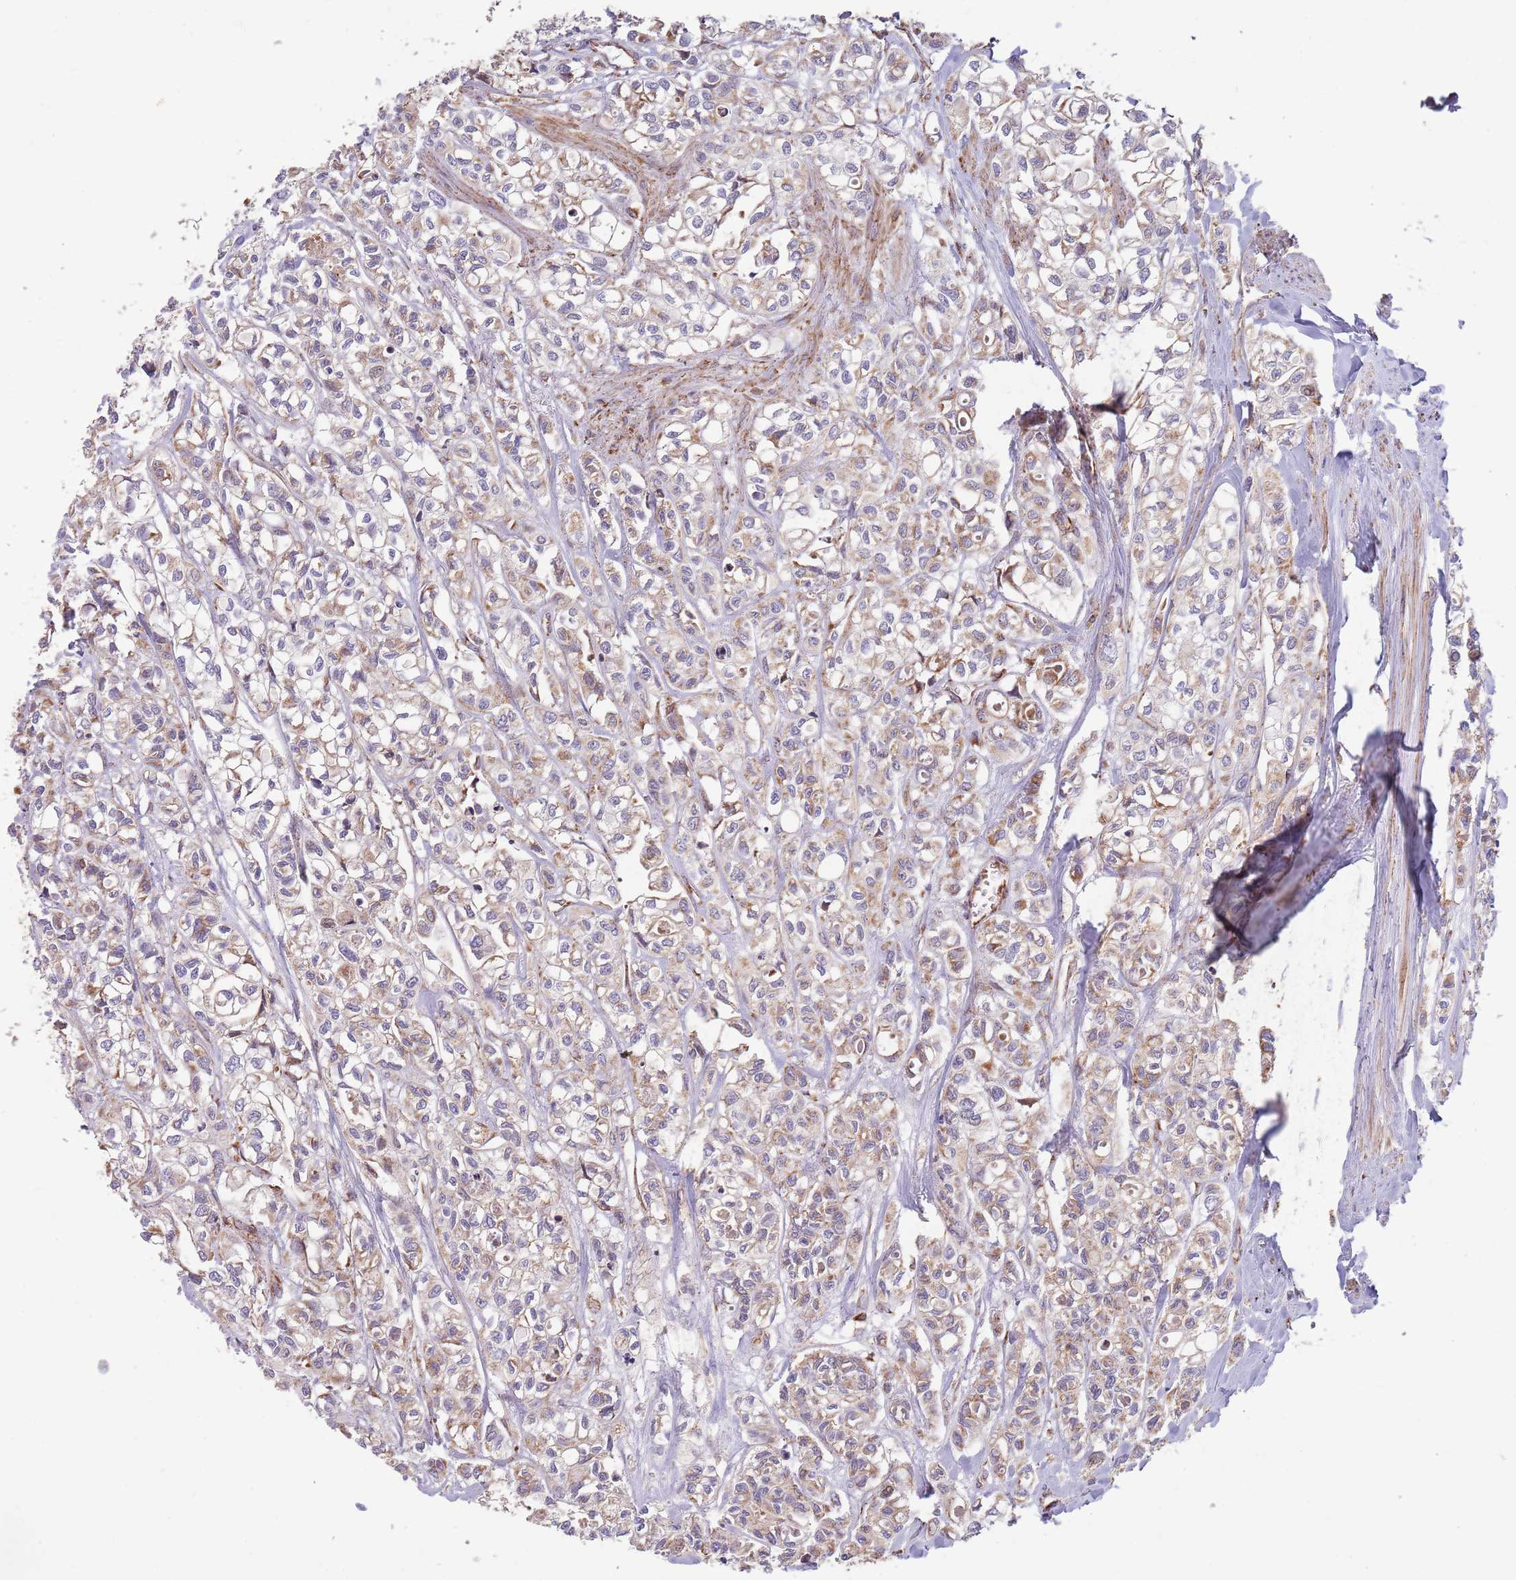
{"staining": {"intensity": "moderate", "quantity": "25%-75%", "location": "cytoplasmic/membranous"}, "tissue": "urothelial cancer", "cell_type": "Tumor cells", "image_type": "cancer", "snomed": [{"axis": "morphology", "description": "Urothelial carcinoma, High grade"}, {"axis": "topography", "description": "Urinary bladder"}], "caption": "High-grade urothelial carcinoma stained with a protein marker demonstrates moderate staining in tumor cells.", "gene": "ATP5PD", "patient": {"sex": "male", "age": 67}}